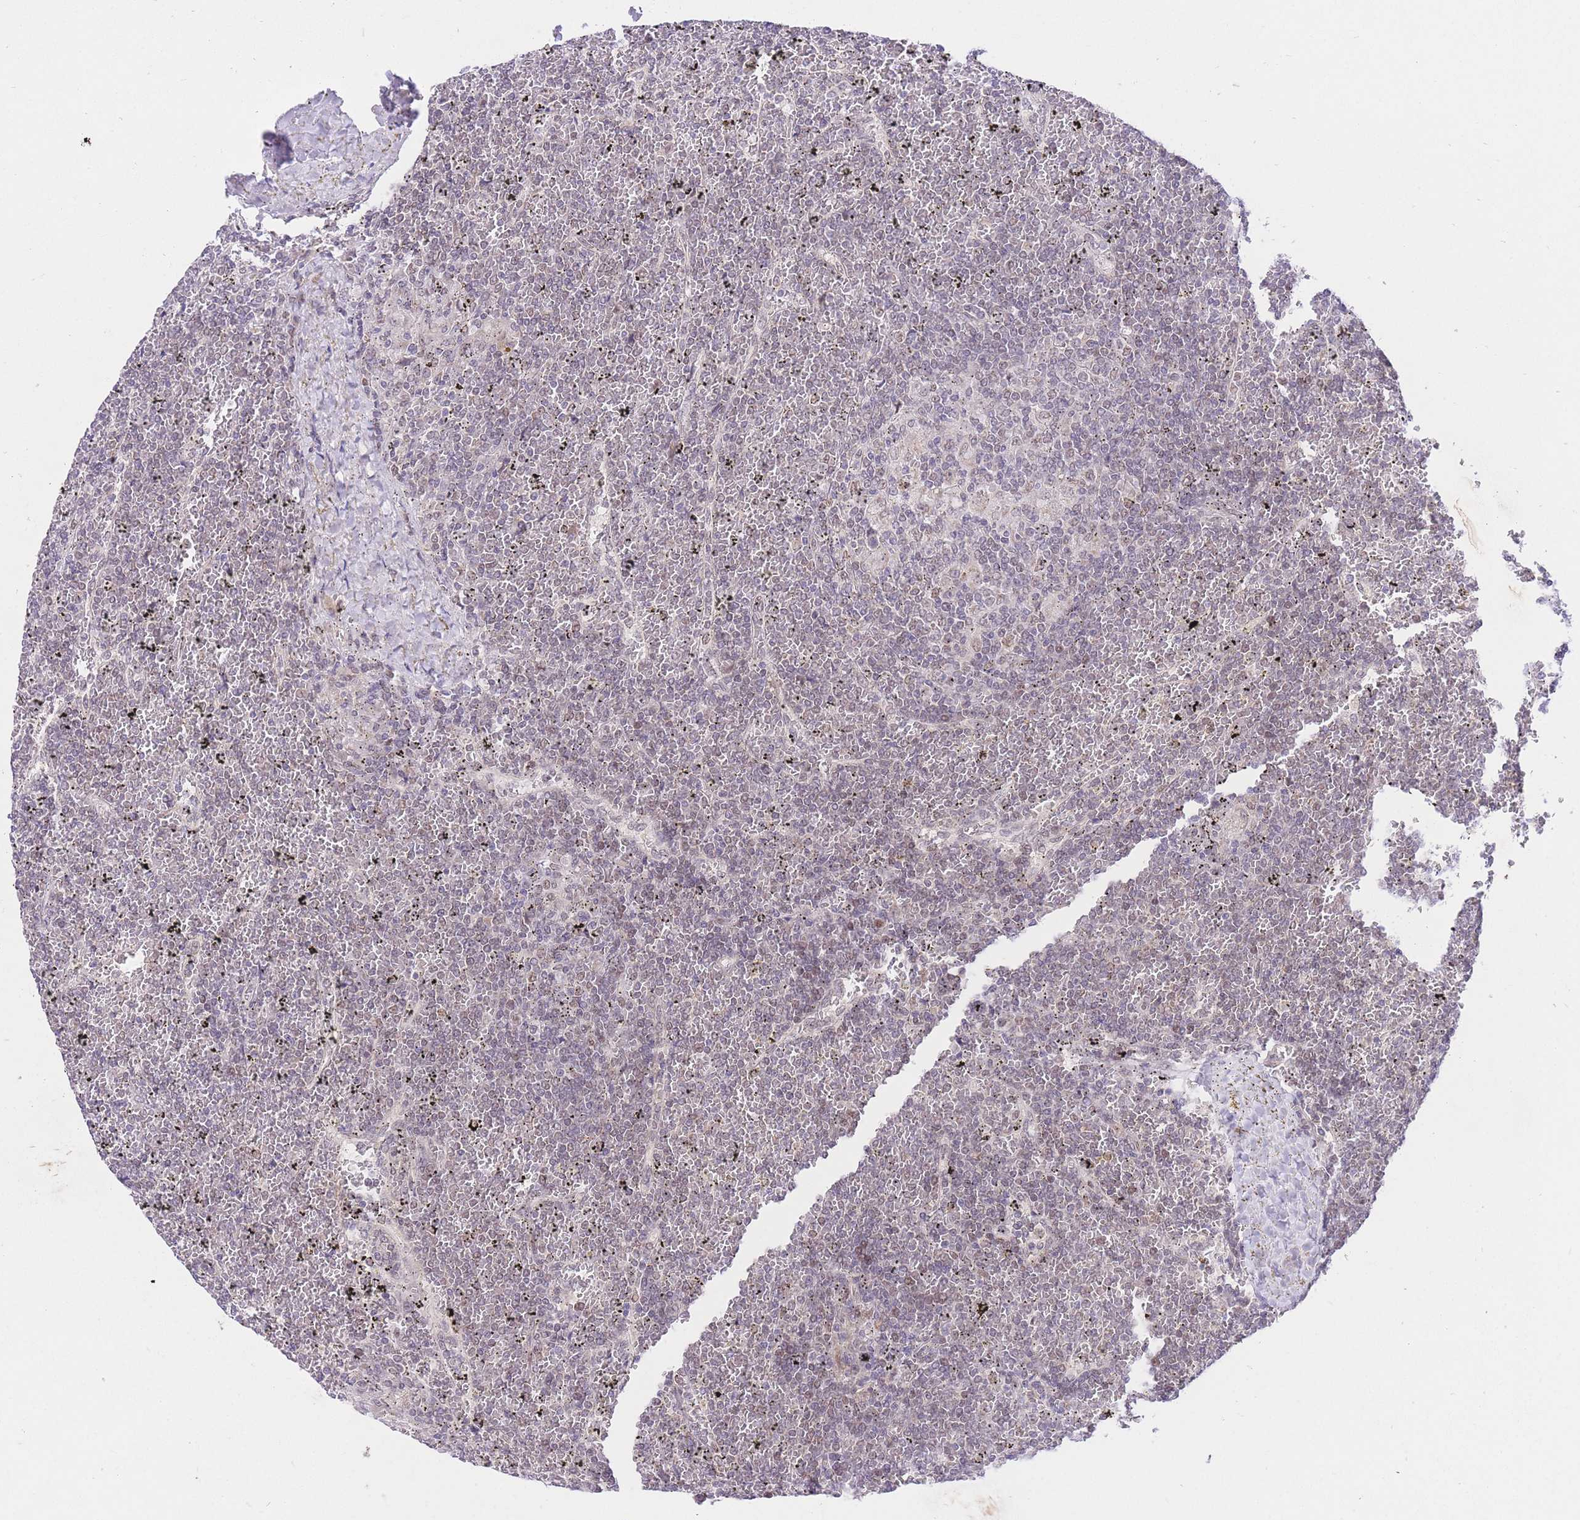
{"staining": {"intensity": "weak", "quantity": ">75%", "location": "nuclear"}, "tissue": "lymphoma", "cell_type": "Tumor cells", "image_type": "cancer", "snomed": [{"axis": "morphology", "description": "Malignant lymphoma, non-Hodgkin's type, Low grade"}, {"axis": "topography", "description": "Spleen"}], "caption": "A high-resolution micrograph shows immunohistochemistry staining of lymphoma, which reveals weak nuclear staining in approximately >75% of tumor cells. (brown staining indicates protein expression, while blue staining denotes nuclei).", "gene": "UBXN7", "patient": {"sex": "female", "age": 19}}